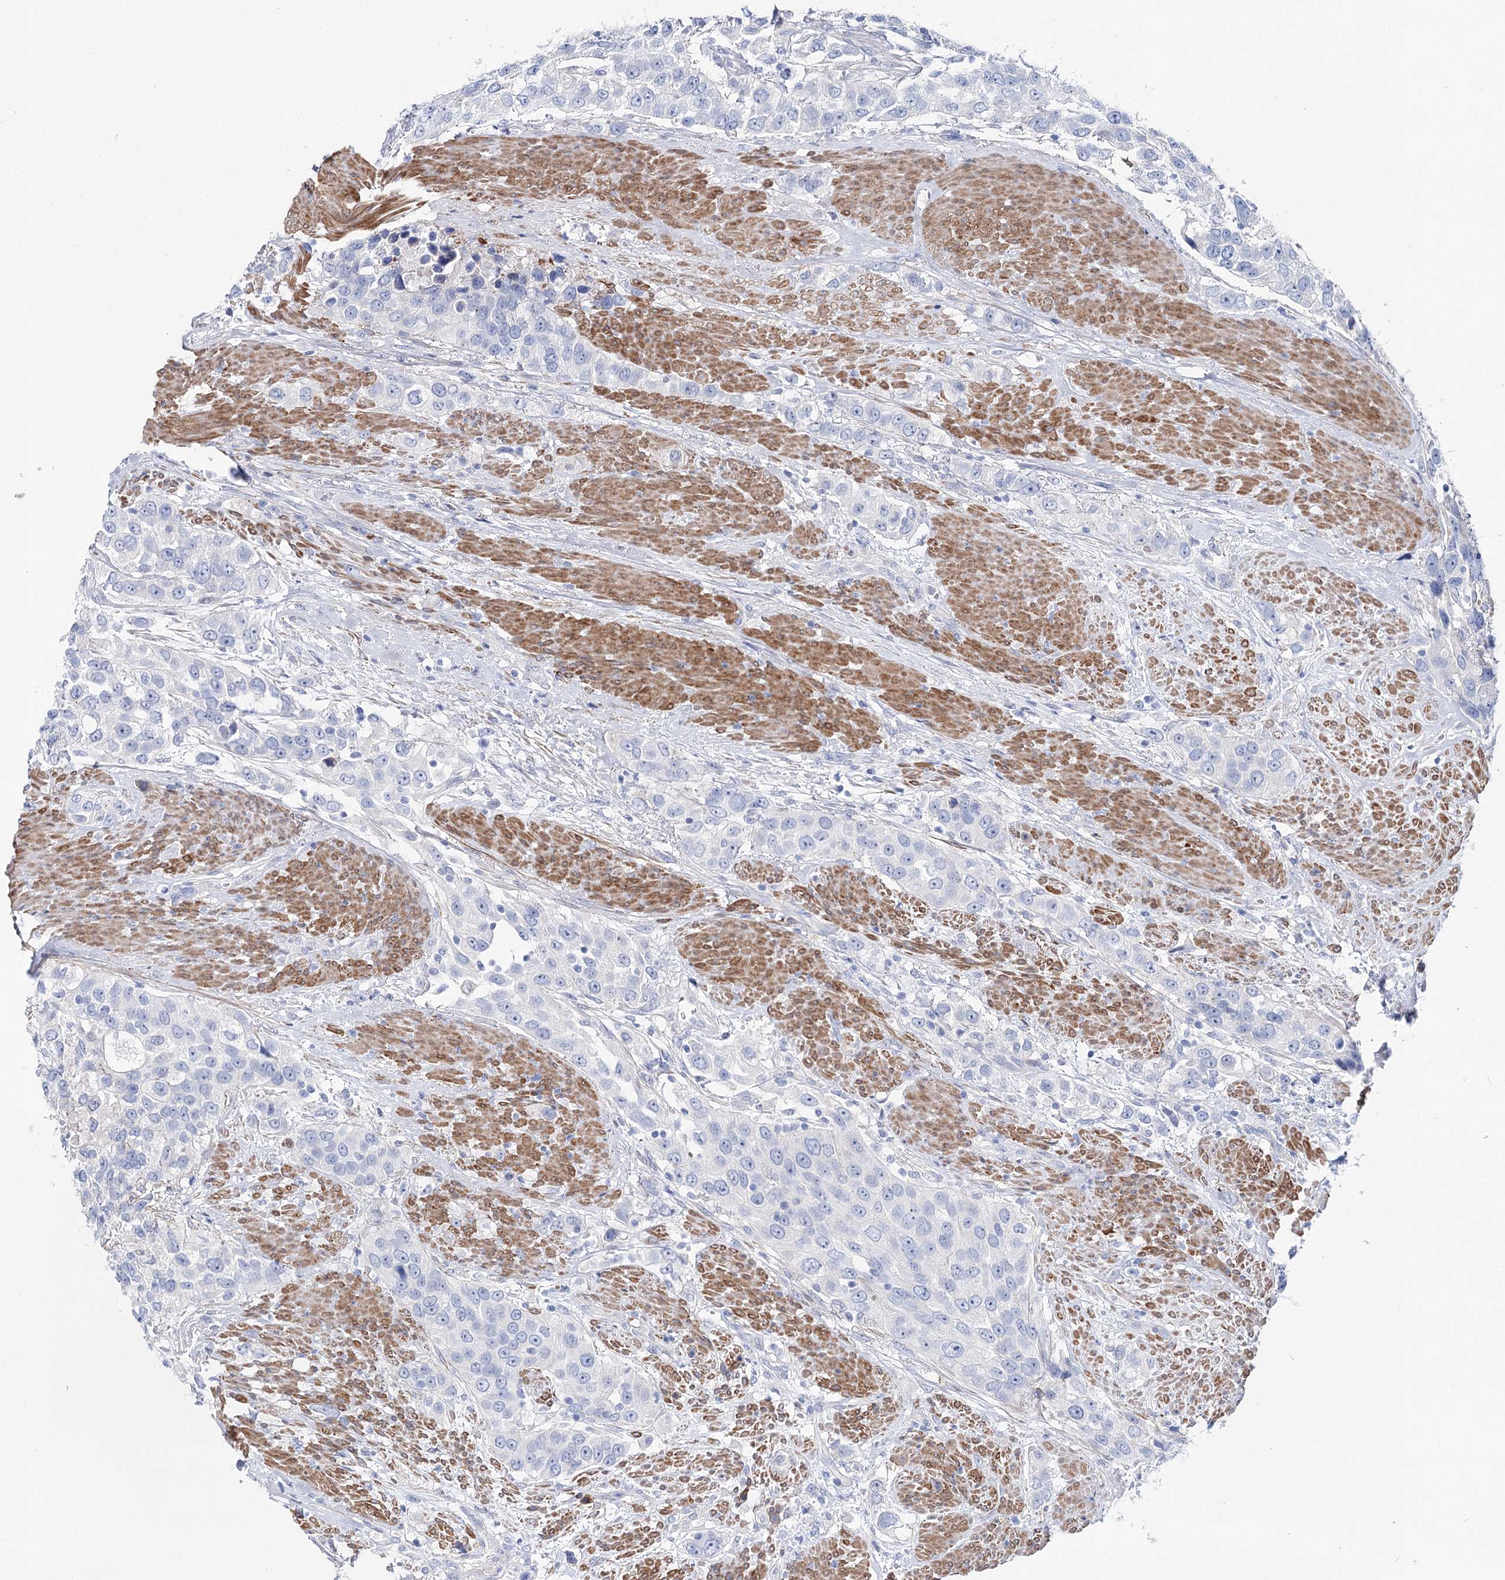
{"staining": {"intensity": "negative", "quantity": "none", "location": "none"}, "tissue": "urothelial cancer", "cell_type": "Tumor cells", "image_type": "cancer", "snomed": [{"axis": "morphology", "description": "Urothelial carcinoma, High grade"}, {"axis": "topography", "description": "Urinary bladder"}], "caption": "A high-resolution histopathology image shows immunohistochemistry (IHC) staining of urothelial cancer, which demonstrates no significant staining in tumor cells. (DAB (3,3'-diaminobenzidine) immunohistochemistry (IHC), high magnification).", "gene": "ANKRD23", "patient": {"sex": "female", "age": 80}}